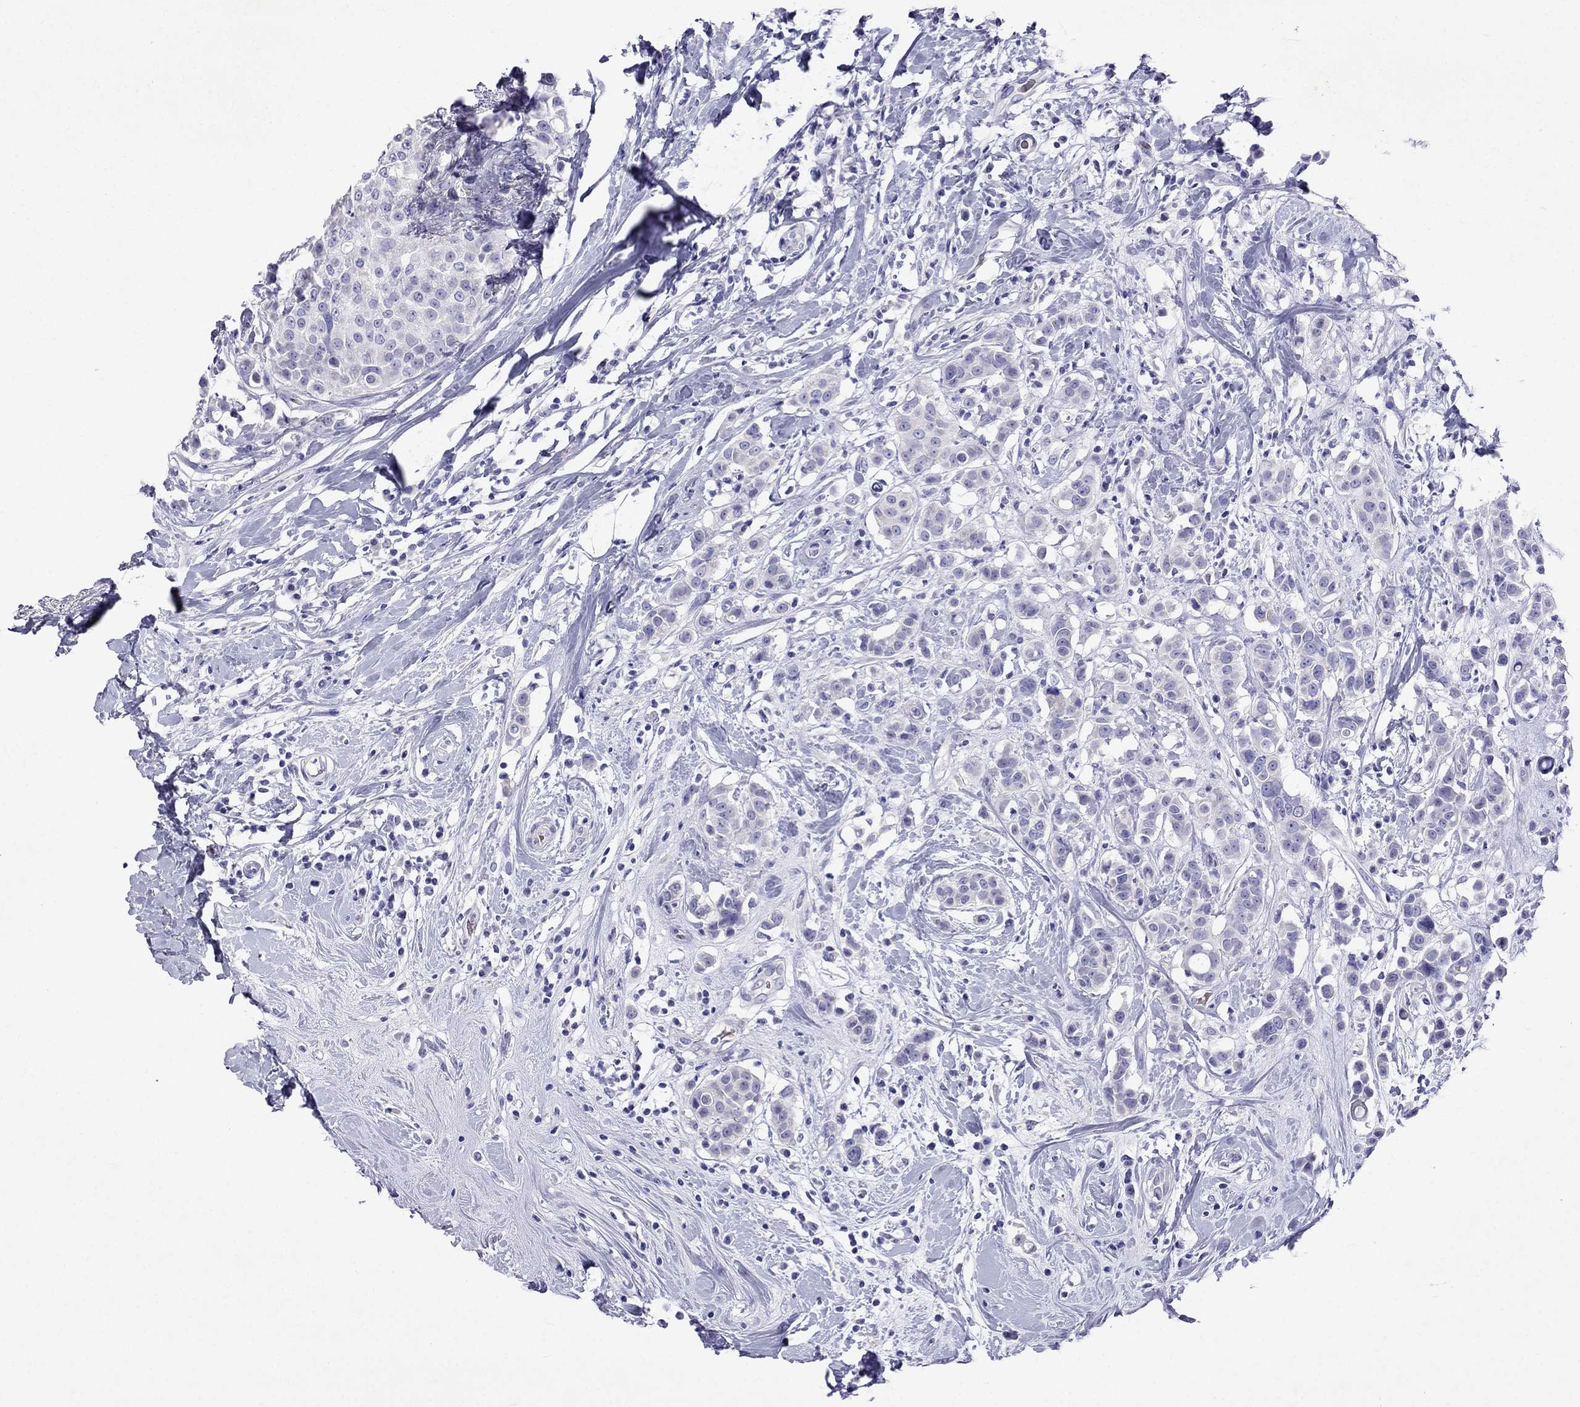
{"staining": {"intensity": "negative", "quantity": "none", "location": "none"}, "tissue": "breast cancer", "cell_type": "Tumor cells", "image_type": "cancer", "snomed": [{"axis": "morphology", "description": "Duct carcinoma"}, {"axis": "topography", "description": "Breast"}], "caption": "The image displays no staining of tumor cells in breast infiltrating ductal carcinoma.", "gene": "TDRD1", "patient": {"sex": "female", "age": 27}}